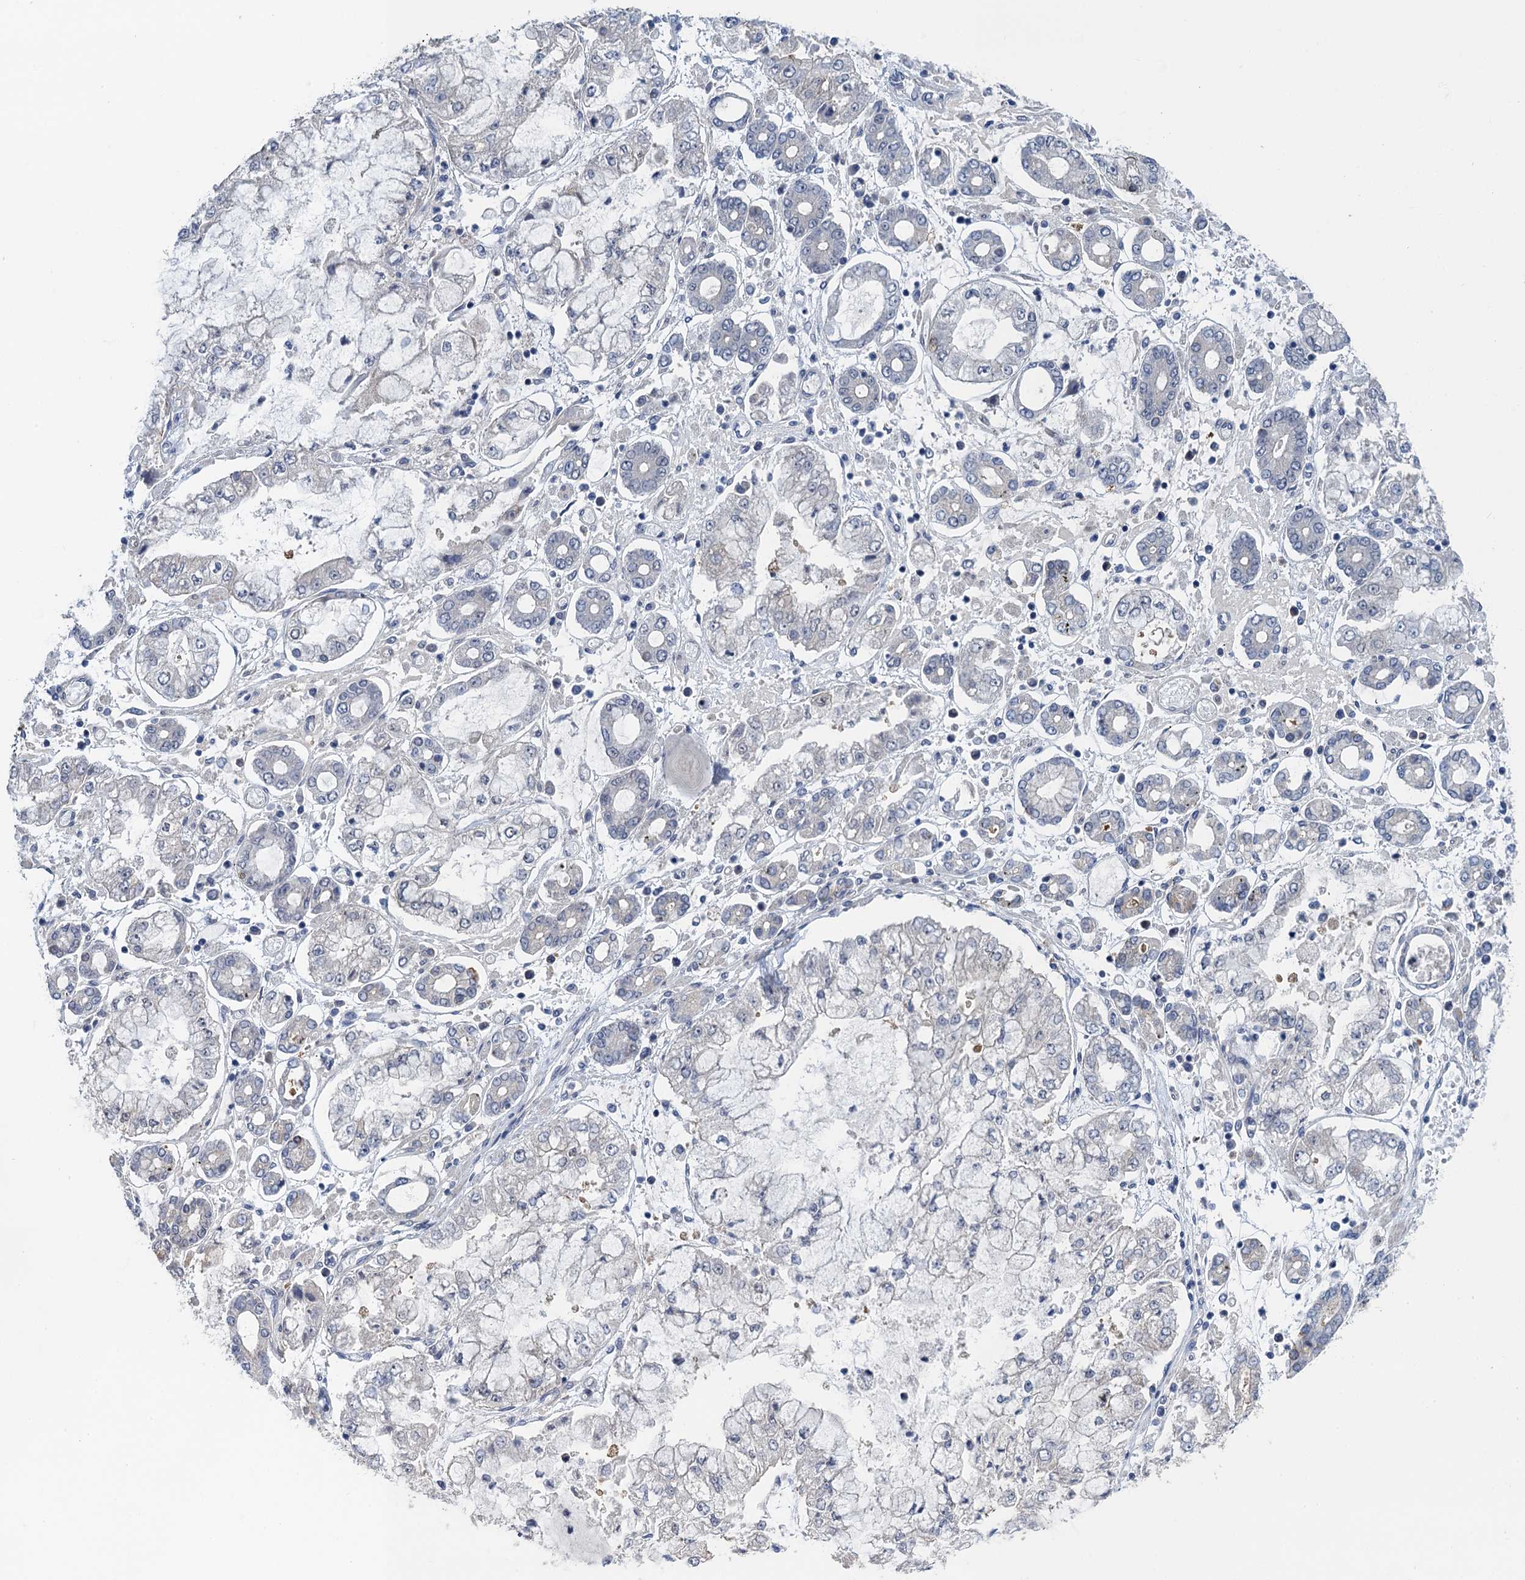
{"staining": {"intensity": "negative", "quantity": "none", "location": "none"}, "tissue": "stomach cancer", "cell_type": "Tumor cells", "image_type": "cancer", "snomed": [{"axis": "morphology", "description": "Adenocarcinoma, NOS"}, {"axis": "topography", "description": "Stomach"}], "caption": "Immunohistochemistry (IHC) histopathology image of neoplastic tissue: stomach cancer stained with DAB reveals no significant protein positivity in tumor cells. (DAB immunohistochemistry visualized using brightfield microscopy, high magnification).", "gene": "MRFAP1", "patient": {"sex": "male", "age": 76}}